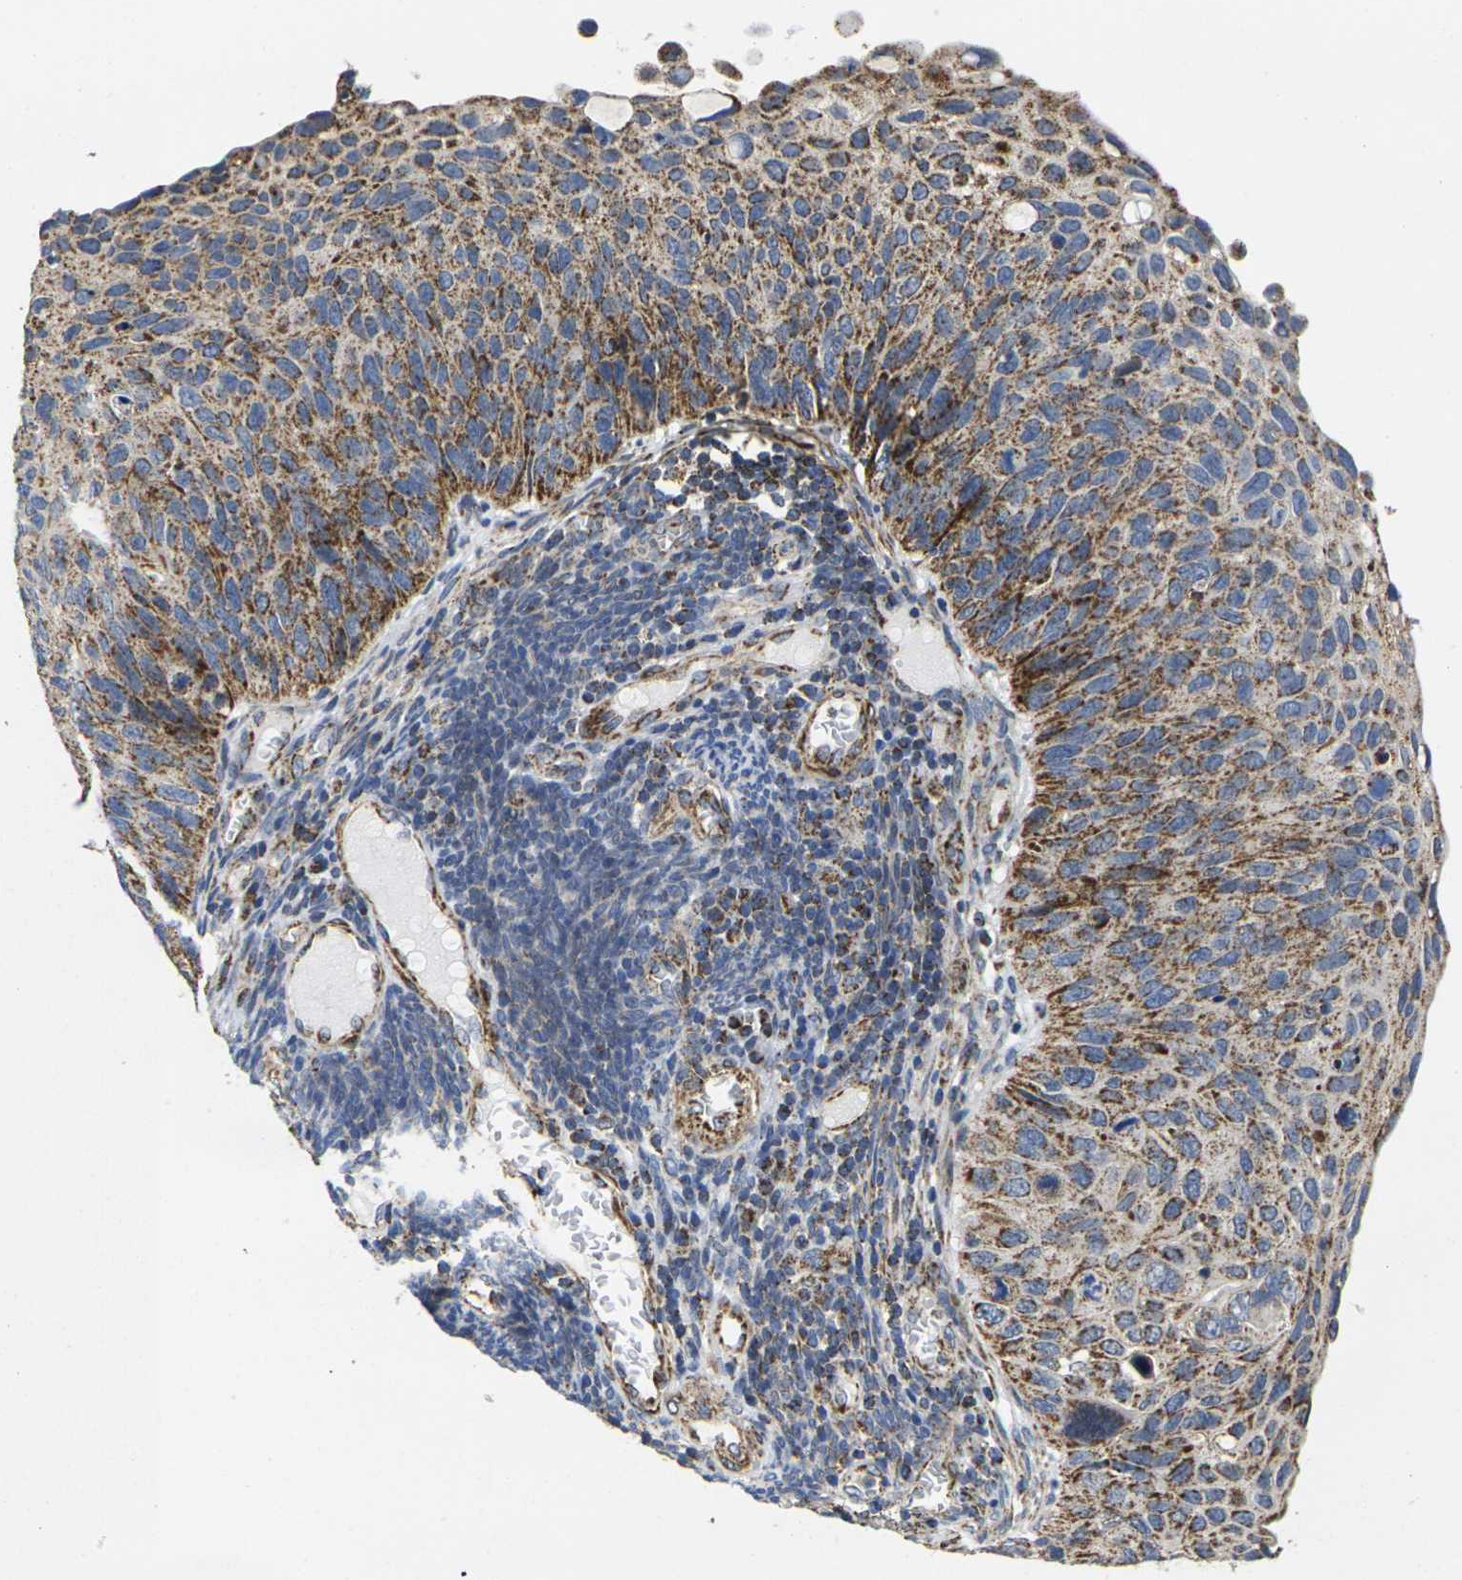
{"staining": {"intensity": "strong", "quantity": ">75%", "location": "cytoplasmic/membranous"}, "tissue": "cervical cancer", "cell_type": "Tumor cells", "image_type": "cancer", "snomed": [{"axis": "morphology", "description": "Squamous cell carcinoma, NOS"}, {"axis": "topography", "description": "Cervix"}], "caption": "Immunohistochemical staining of cervical squamous cell carcinoma displays high levels of strong cytoplasmic/membranous staining in about >75% of tumor cells.", "gene": "P2RY11", "patient": {"sex": "female", "age": 70}}